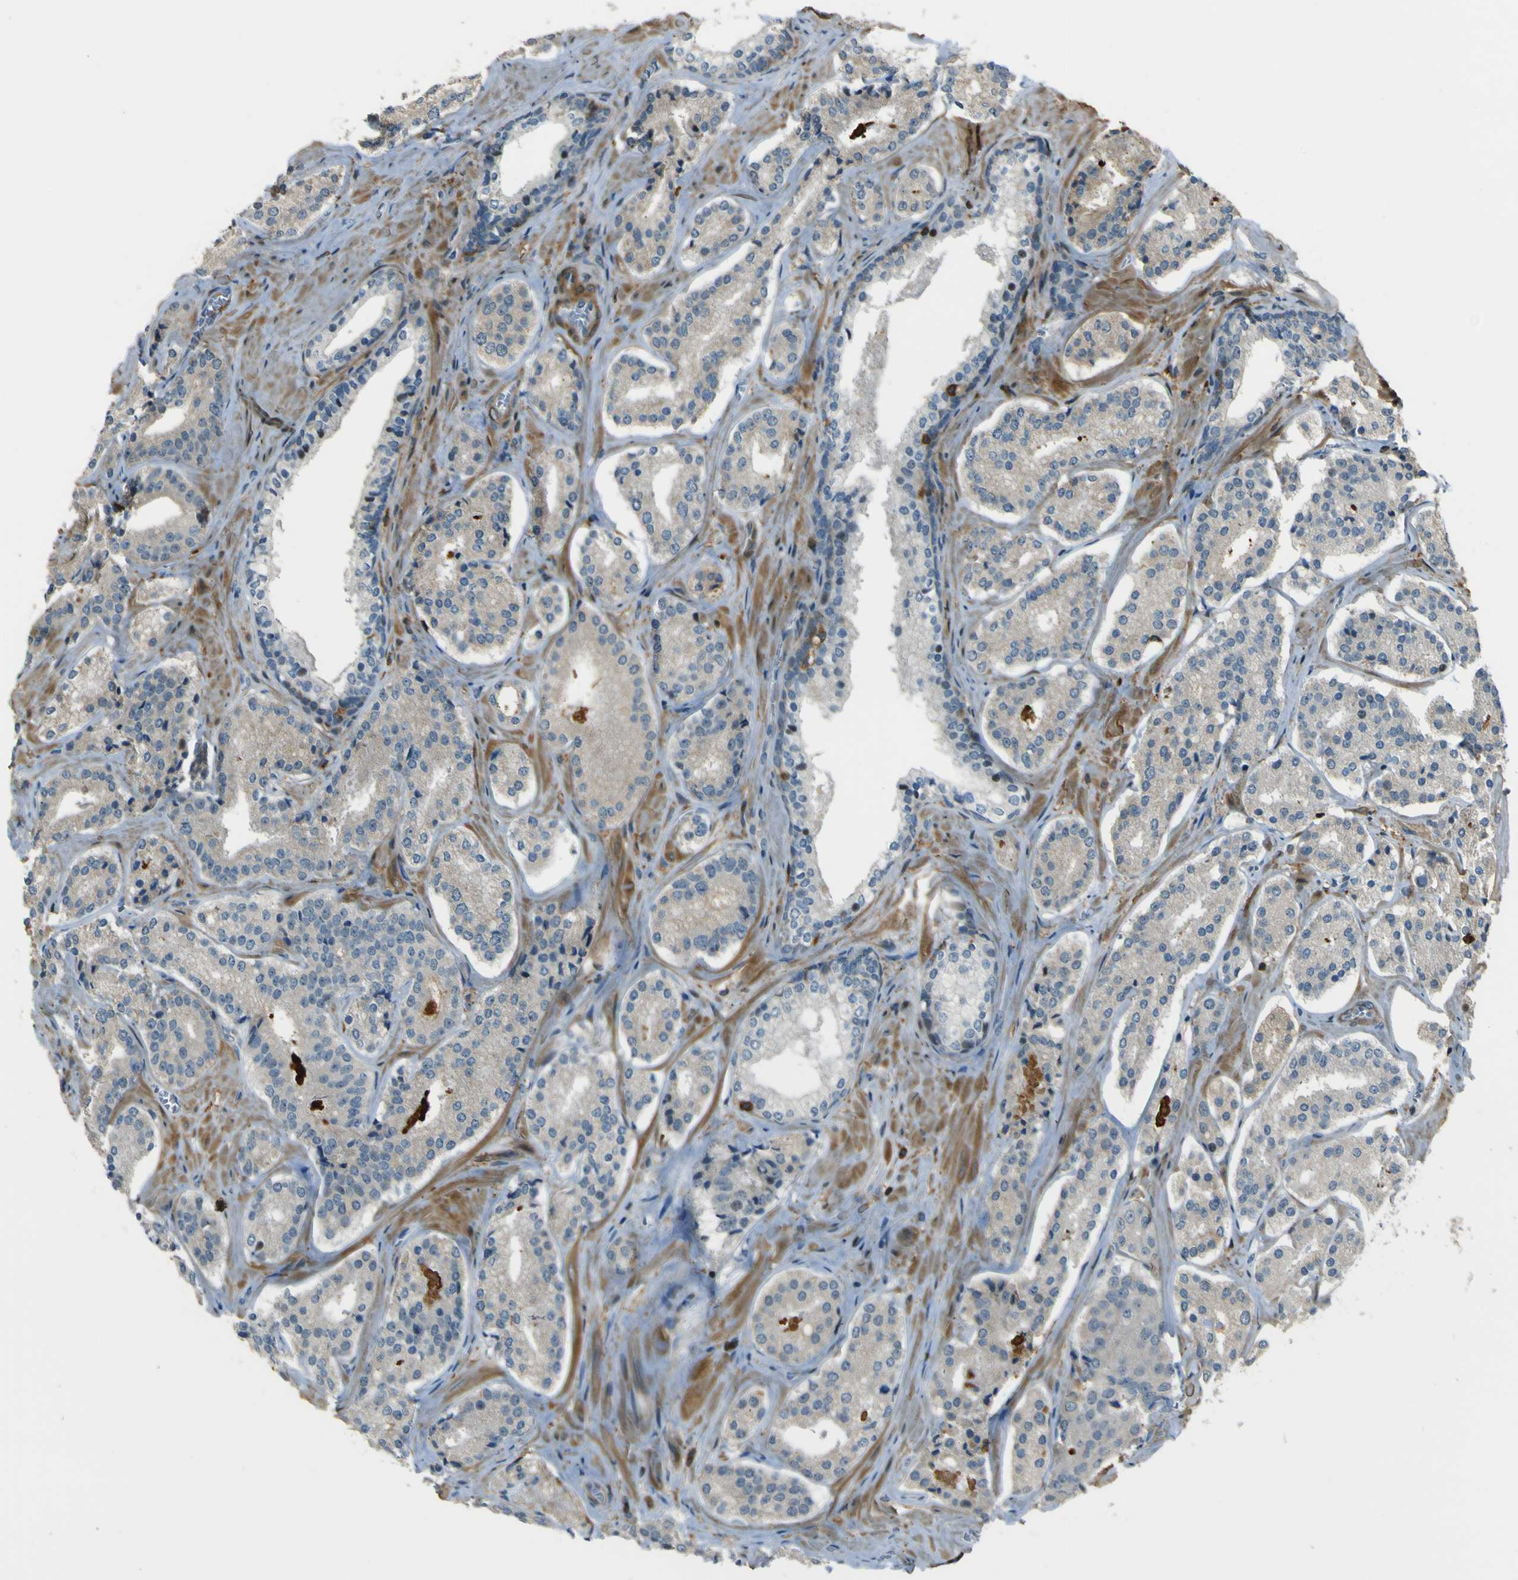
{"staining": {"intensity": "weak", "quantity": "<25%", "location": "cytoplasmic/membranous"}, "tissue": "prostate cancer", "cell_type": "Tumor cells", "image_type": "cancer", "snomed": [{"axis": "morphology", "description": "Adenocarcinoma, High grade"}, {"axis": "topography", "description": "Prostate"}], "caption": "Immunohistochemistry micrograph of human adenocarcinoma (high-grade) (prostate) stained for a protein (brown), which reveals no staining in tumor cells.", "gene": "PCDHB5", "patient": {"sex": "male", "age": 60}}